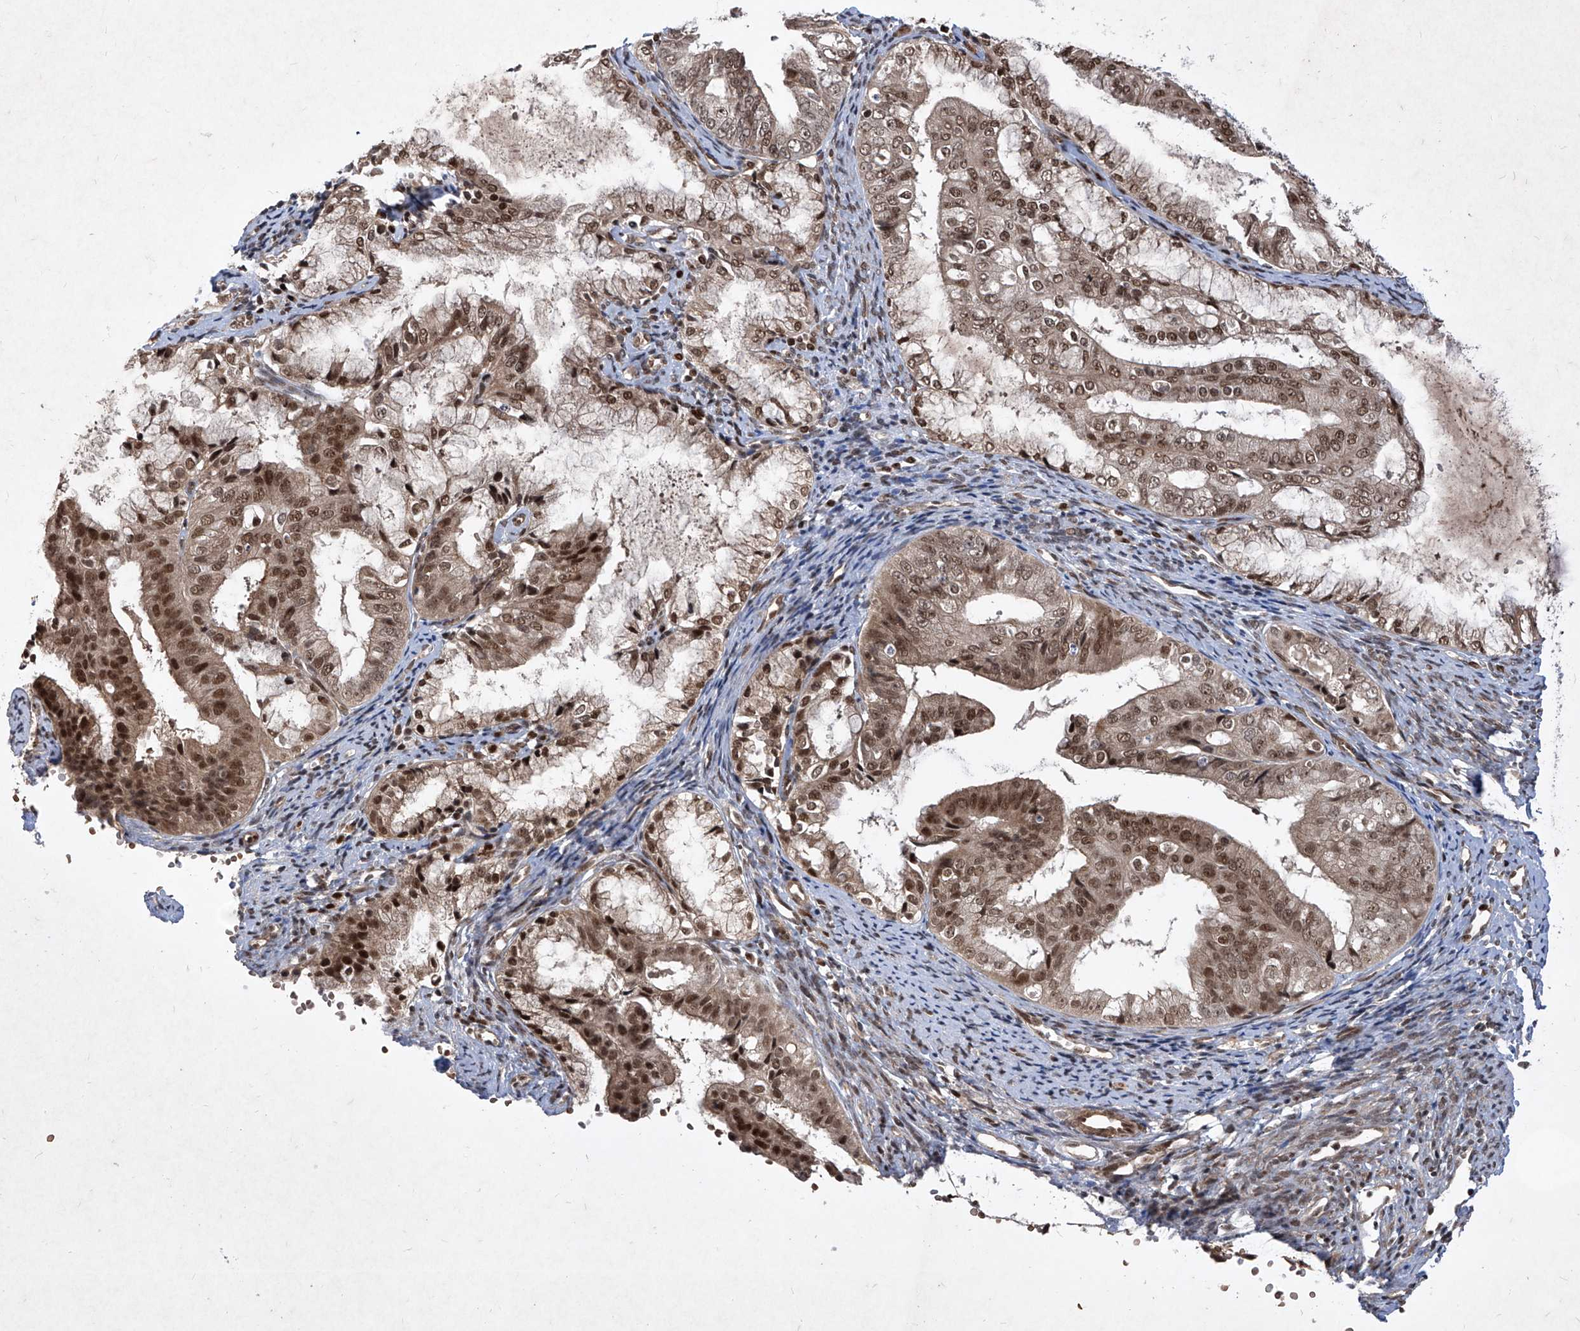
{"staining": {"intensity": "moderate", "quantity": ">75%", "location": "cytoplasmic/membranous,nuclear"}, "tissue": "endometrial cancer", "cell_type": "Tumor cells", "image_type": "cancer", "snomed": [{"axis": "morphology", "description": "Adenocarcinoma, NOS"}, {"axis": "topography", "description": "Endometrium"}], "caption": "Adenocarcinoma (endometrial) was stained to show a protein in brown. There is medium levels of moderate cytoplasmic/membranous and nuclear staining in approximately >75% of tumor cells.", "gene": "IRF2", "patient": {"sex": "female", "age": 63}}